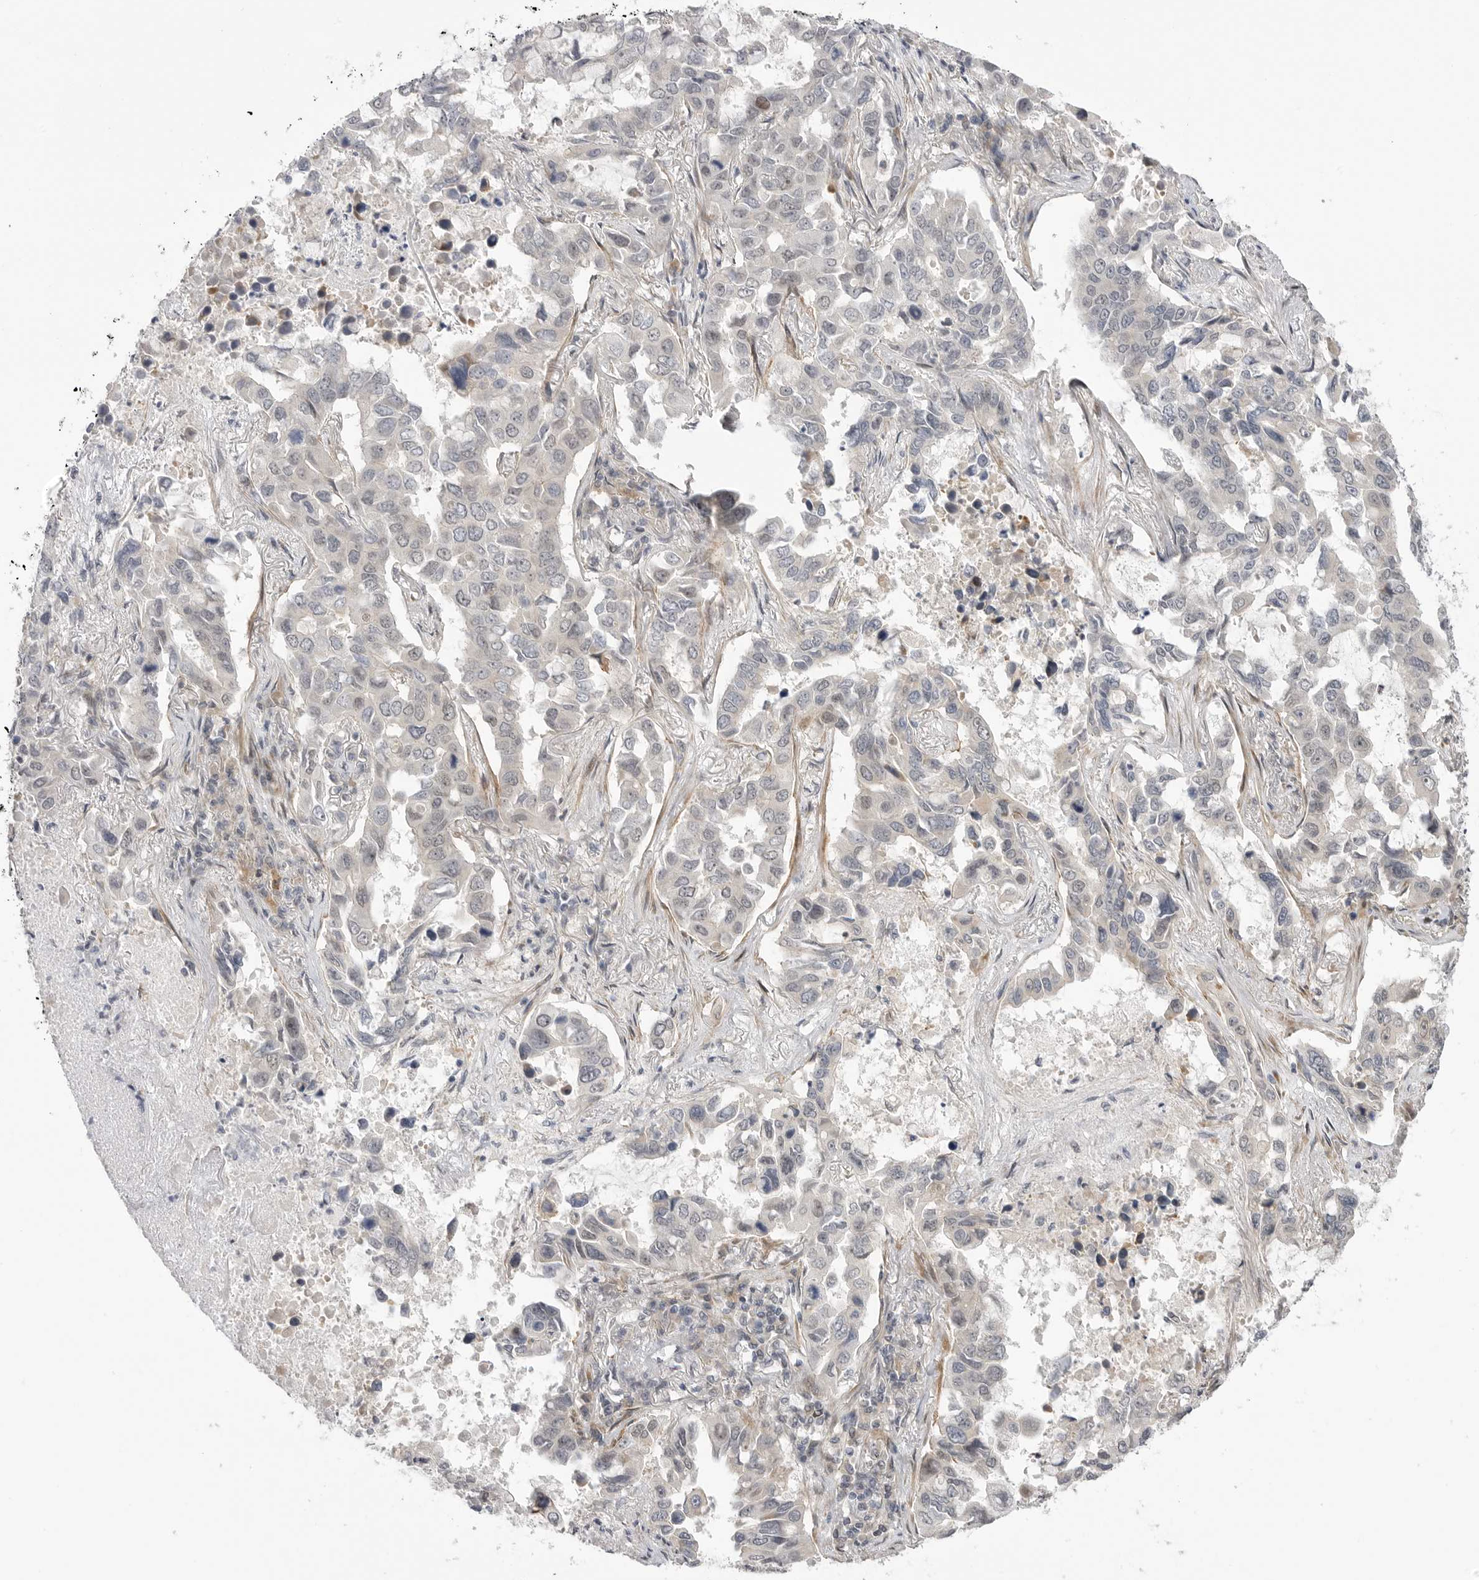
{"staining": {"intensity": "negative", "quantity": "none", "location": "none"}, "tissue": "lung cancer", "cell_type": "Tumor cells", "image_type": "cancer", "snomed": [{"axis": "morphology", "description": "Adenocarcinoma, NOS"}, {"axis": "topography", "description": "Lung"}], "caption": "Immunohistochemistry (IHC) of lung adenocarcinoma shows no expression in tumor cells. (DAB IHC, high magnification).", "gene": "GGT6", "patient": {"sex": "male", "age": 64}}